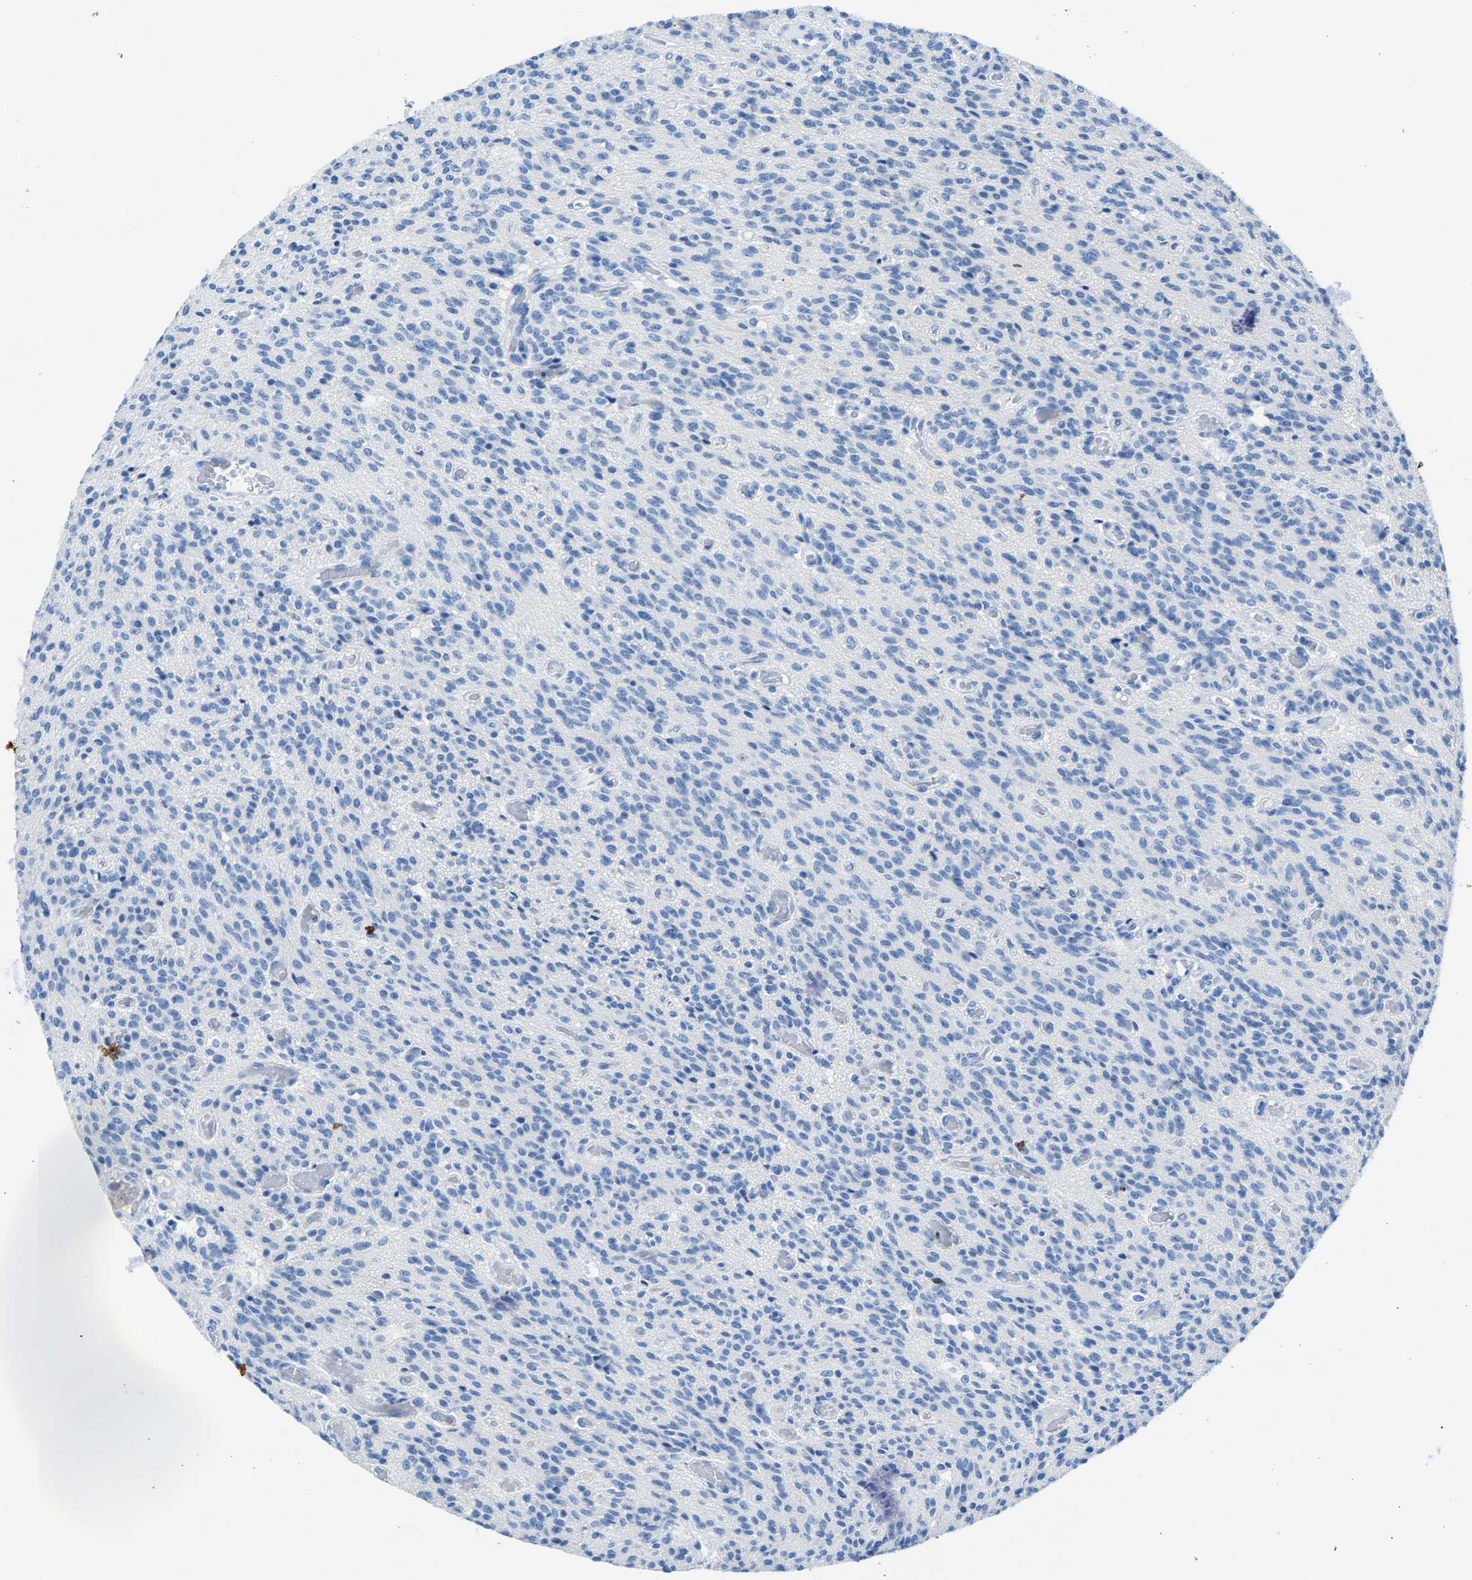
{"staining": {"intensity": "negative", "quantity": "none", "location": "none"}, "tissue": "glioma", "cell_type": "Tumor cells", "image_type": "cancer", "snomed": [{"axis": "morphology", "description": "Glioma, malignant, High grade"}, {"axis": "topography", "description": "Brain"}], "caption": "Tumor cells show no significant protein expression in malignant glioma (high-grade). (Stains: DAB (3,3'-diaminobenzidine) immunohistochemistry (IHC) with hematoxylin counter stain, Microscopy: brightfield microscopy at high magnification).", "gene": "CPS1", "patient": {"sex": "male", "age": 34}}